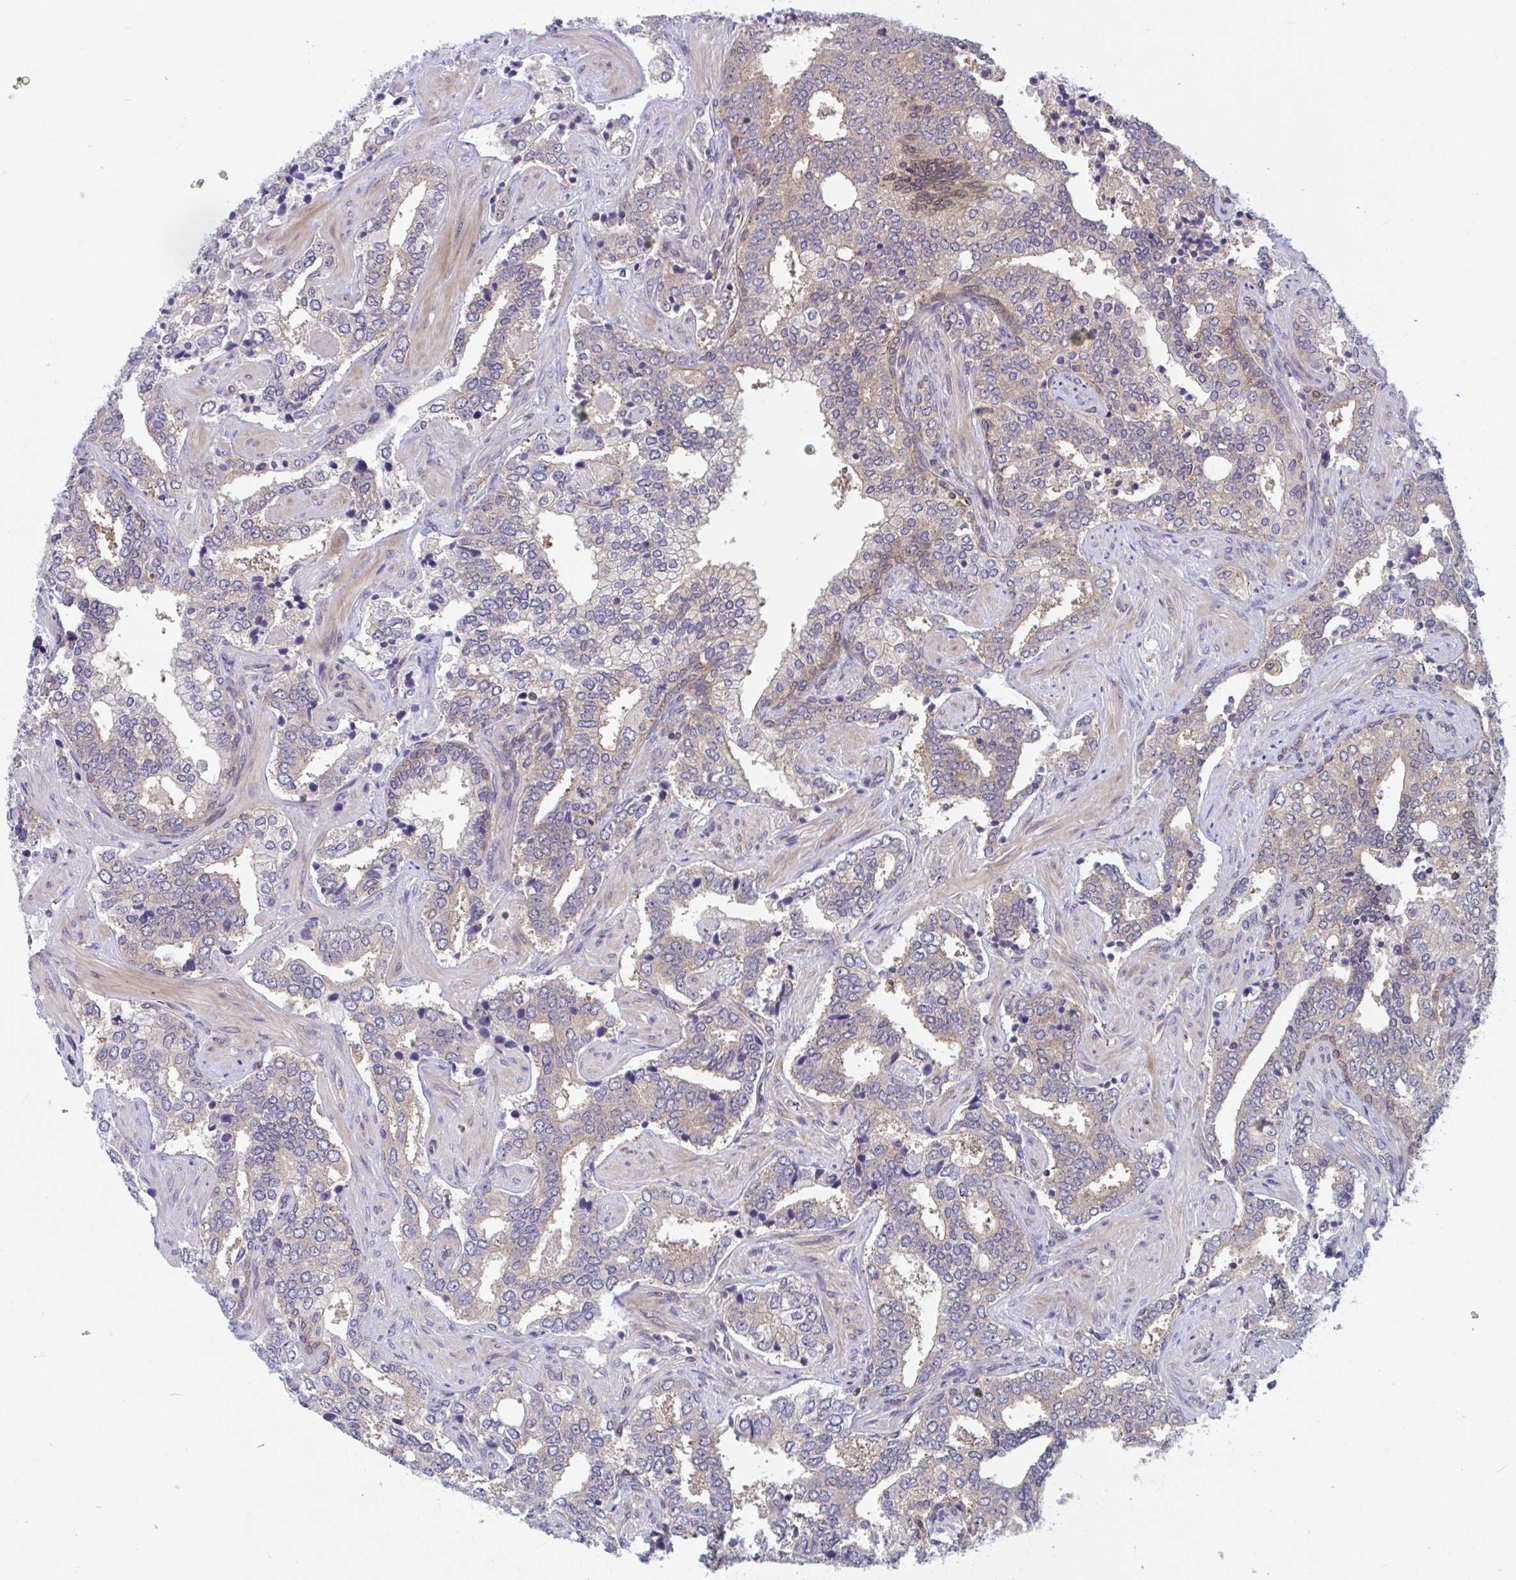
{"staining": {"intensity": "weak", "quantity": "25%-75%", "location": "cytoplasmic/membranous"}, "tissue": "prostate cancer", "cell_type": "Tumor cells", "image_type": "cancer", "snomed": [{"axis": "morphology", "description": "Adenocarcinoma, High grade"}, {"axis": "topography", "description": "Prostate"}], "caption": "Prostate cancer (adenocarcinoma (high-grade)) stained with a brown dye exhibits weak cytoplasmic/membranous positive expression in approximately 25%-75% of tumor cells.", "gene": "LMNTD2", "patient": {"sex": "male", "age": 60}}